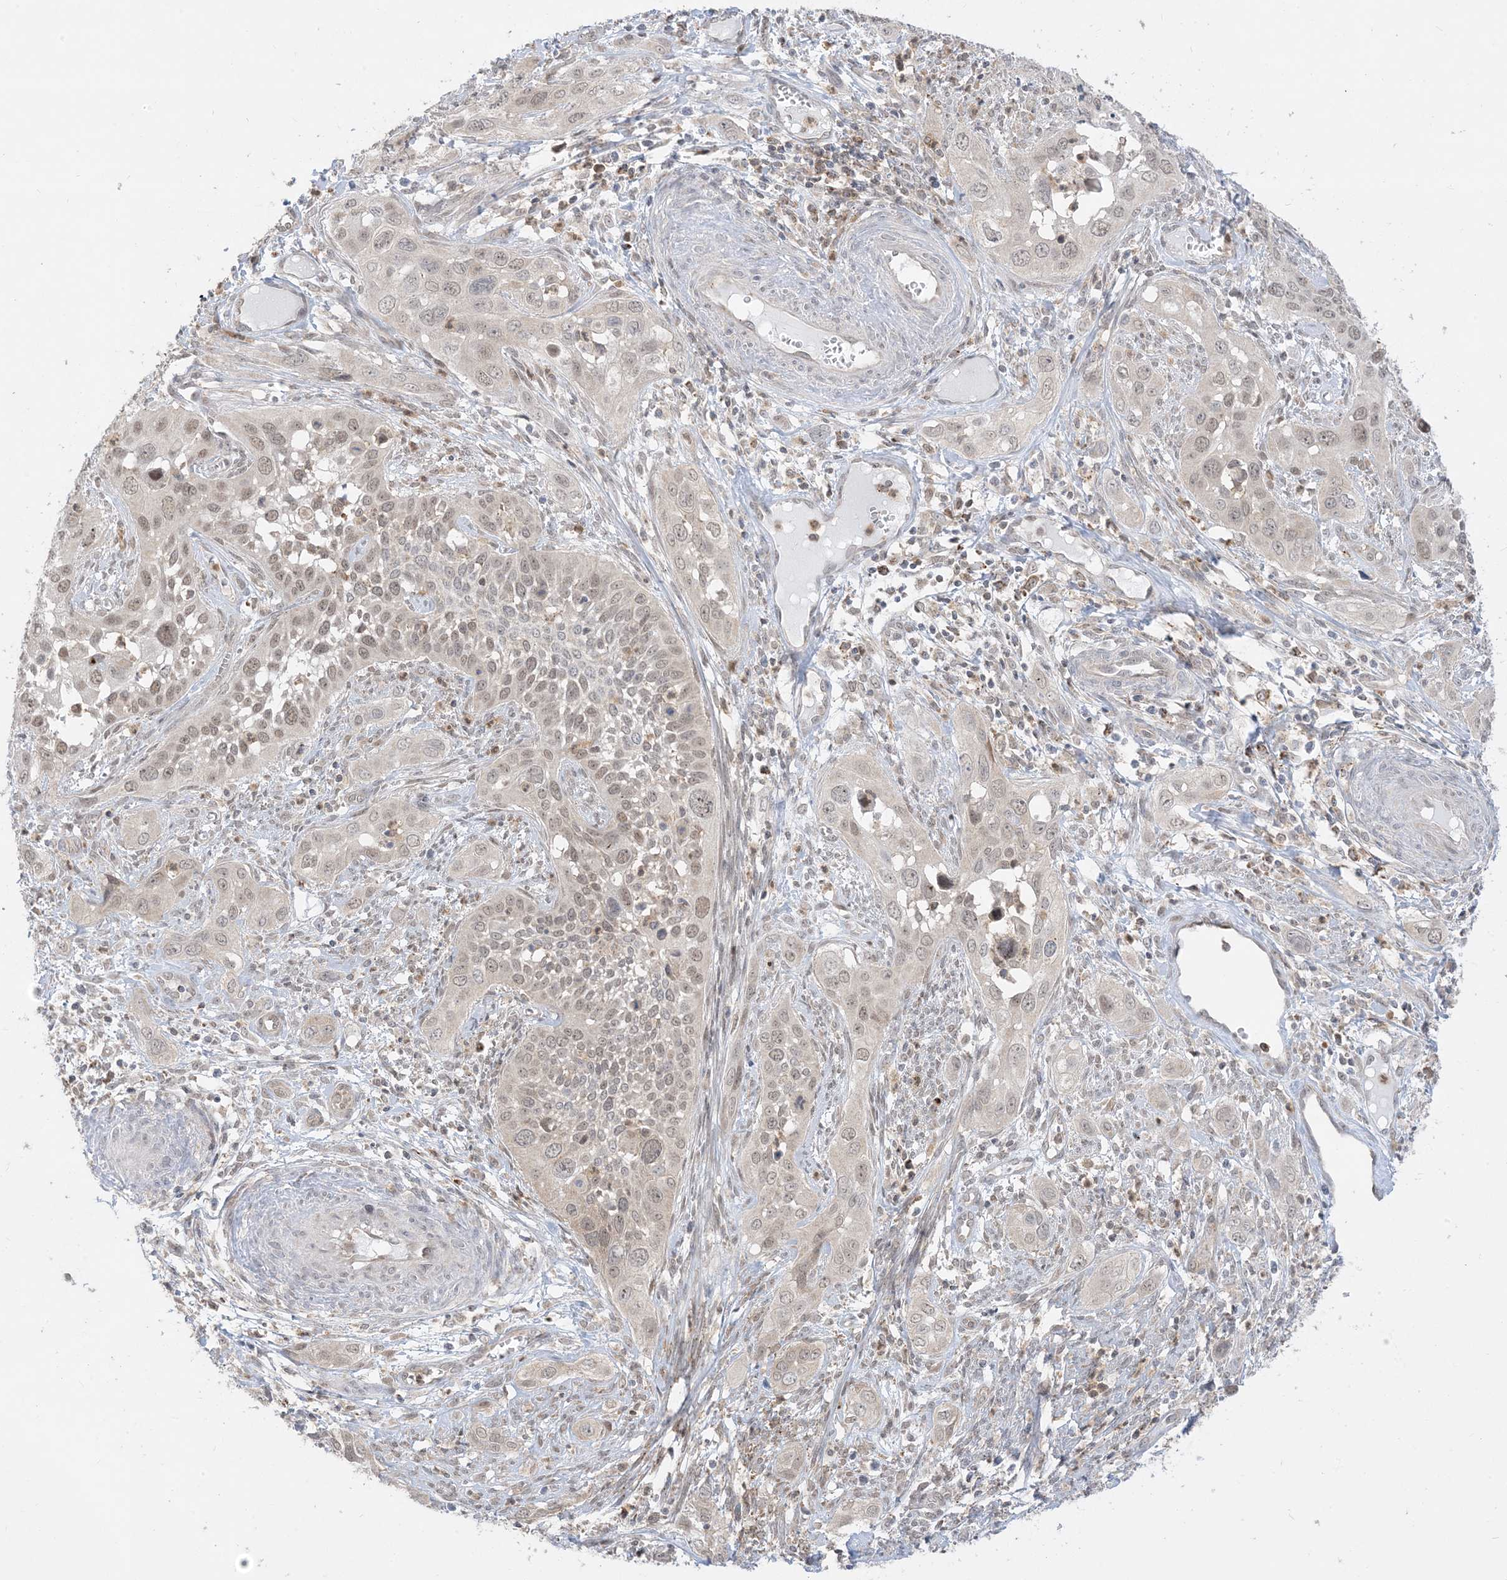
{"staining": {"intensity": "weak", "quantity": "25%-75%", "location": "nuclear"}, "tissue": "cervical cancer", "cell_type": "Tumor cells", "image_type": "cancer", "snomed": [{"axis": "morphology", "description": "Squamous cell carcinoma, NOS"}, {"axis": "topography", "description": "Cervix"}], "caption": "About 25%-75% of tumor cells in human cervical cancer (squamous cell carcinoma) demonstrate weak nuclear protein positivity as visualized by brown immunohistochemical staining.", "gene": "KANSL3", "patient": {"sex": "female", "age": 34}}